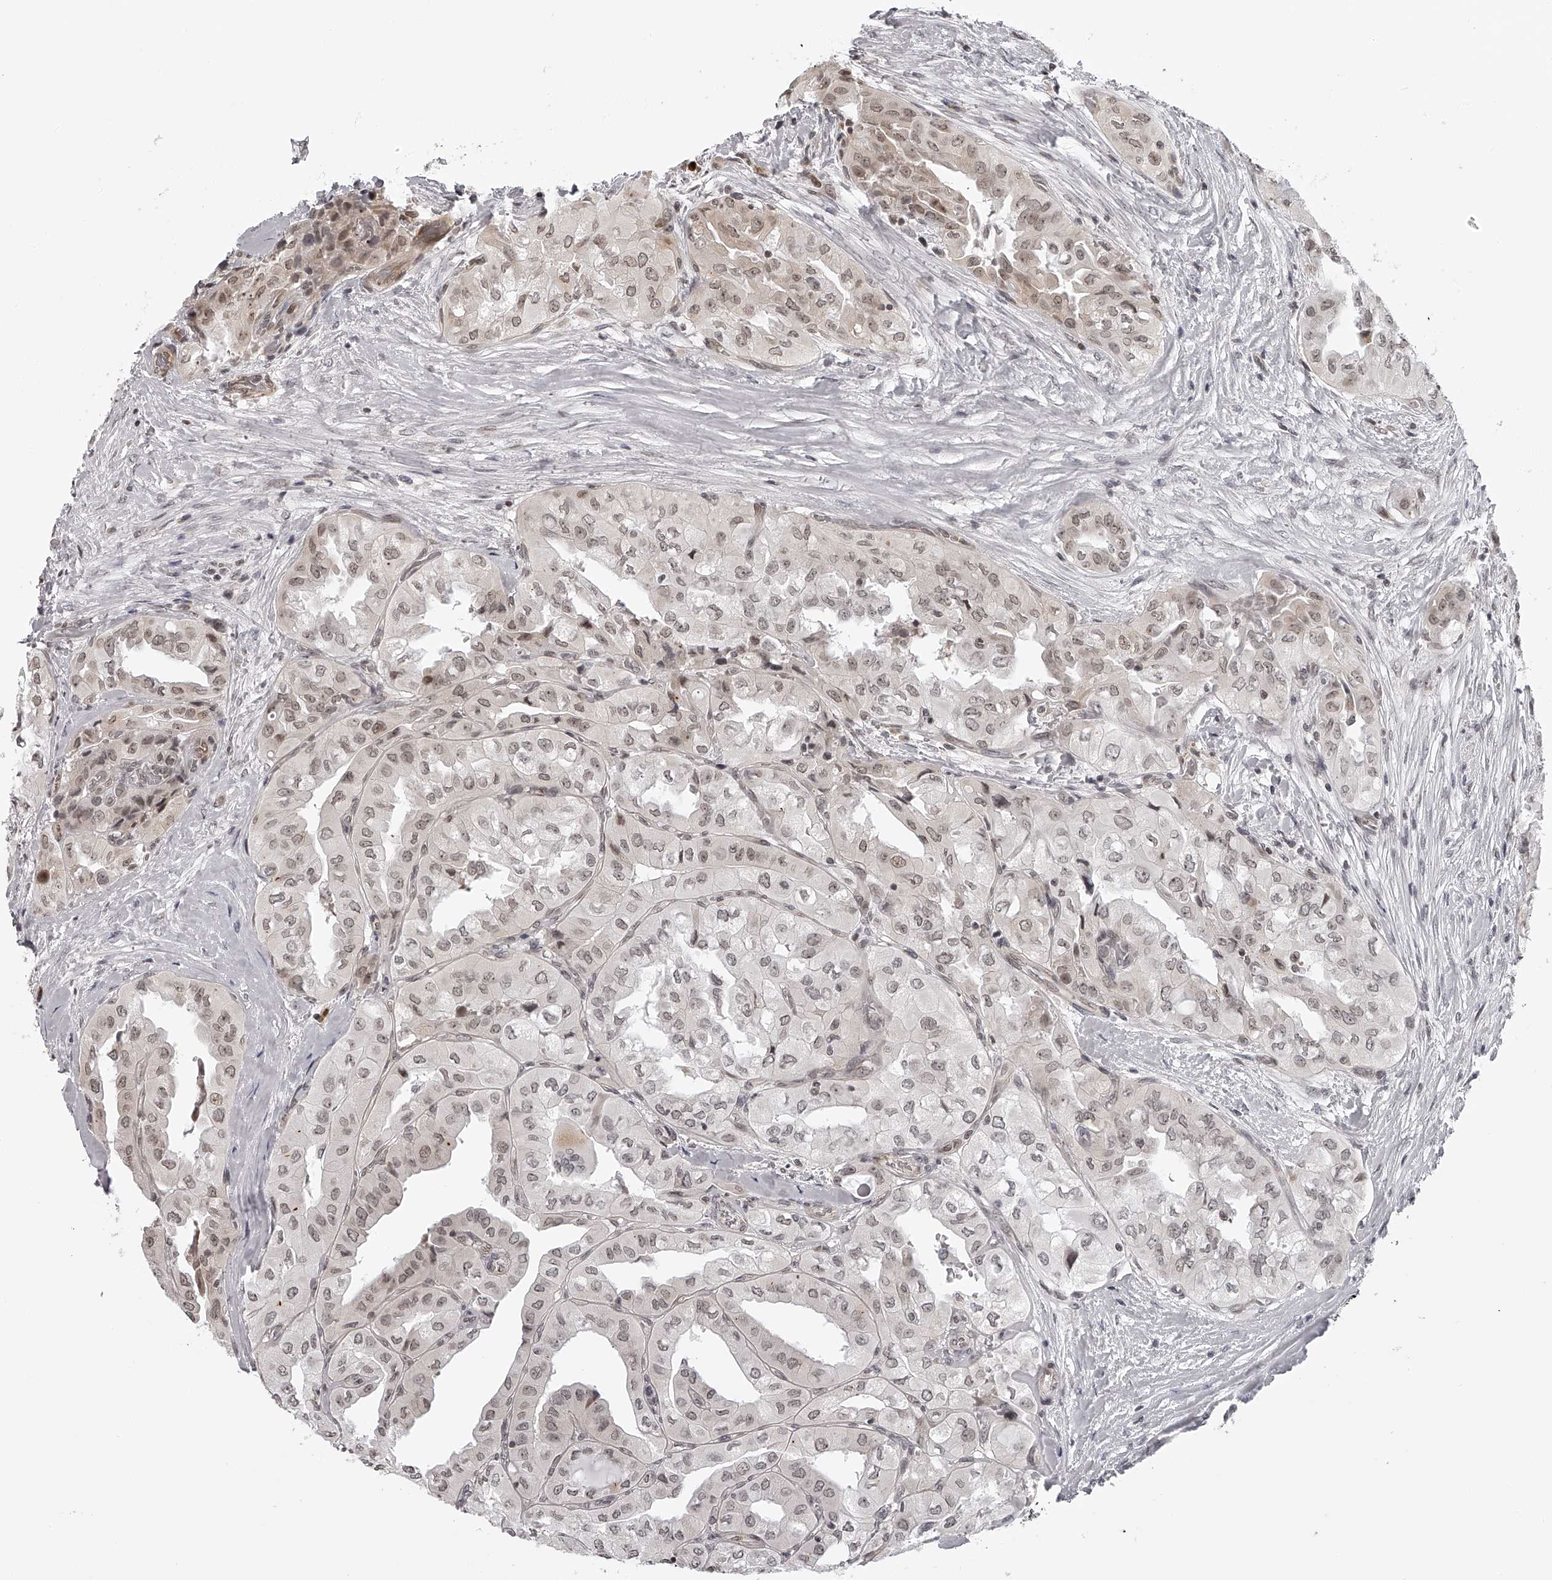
{"staining": {"intensity": "moderate", "quantity": ">75%", "location": "nuclear"}, "tissue": "thyroid cancer", "cell_type": "Tumor cells", "image_type": "cancer", "snomed": [{"axis": "morphology", "description": "Papillary adenocarcinoma, NOS"}, {"axis": "topography", "description": "Thyroid gland"}], "caption": "Immunohistochemical staining of human papillary adenocarcinoma (thyroid) shows moderate nuclear protein expression in about >75% of tumor cells.", "gene": "ODF2L", "patient": {"sex": "female", "age": 59}}